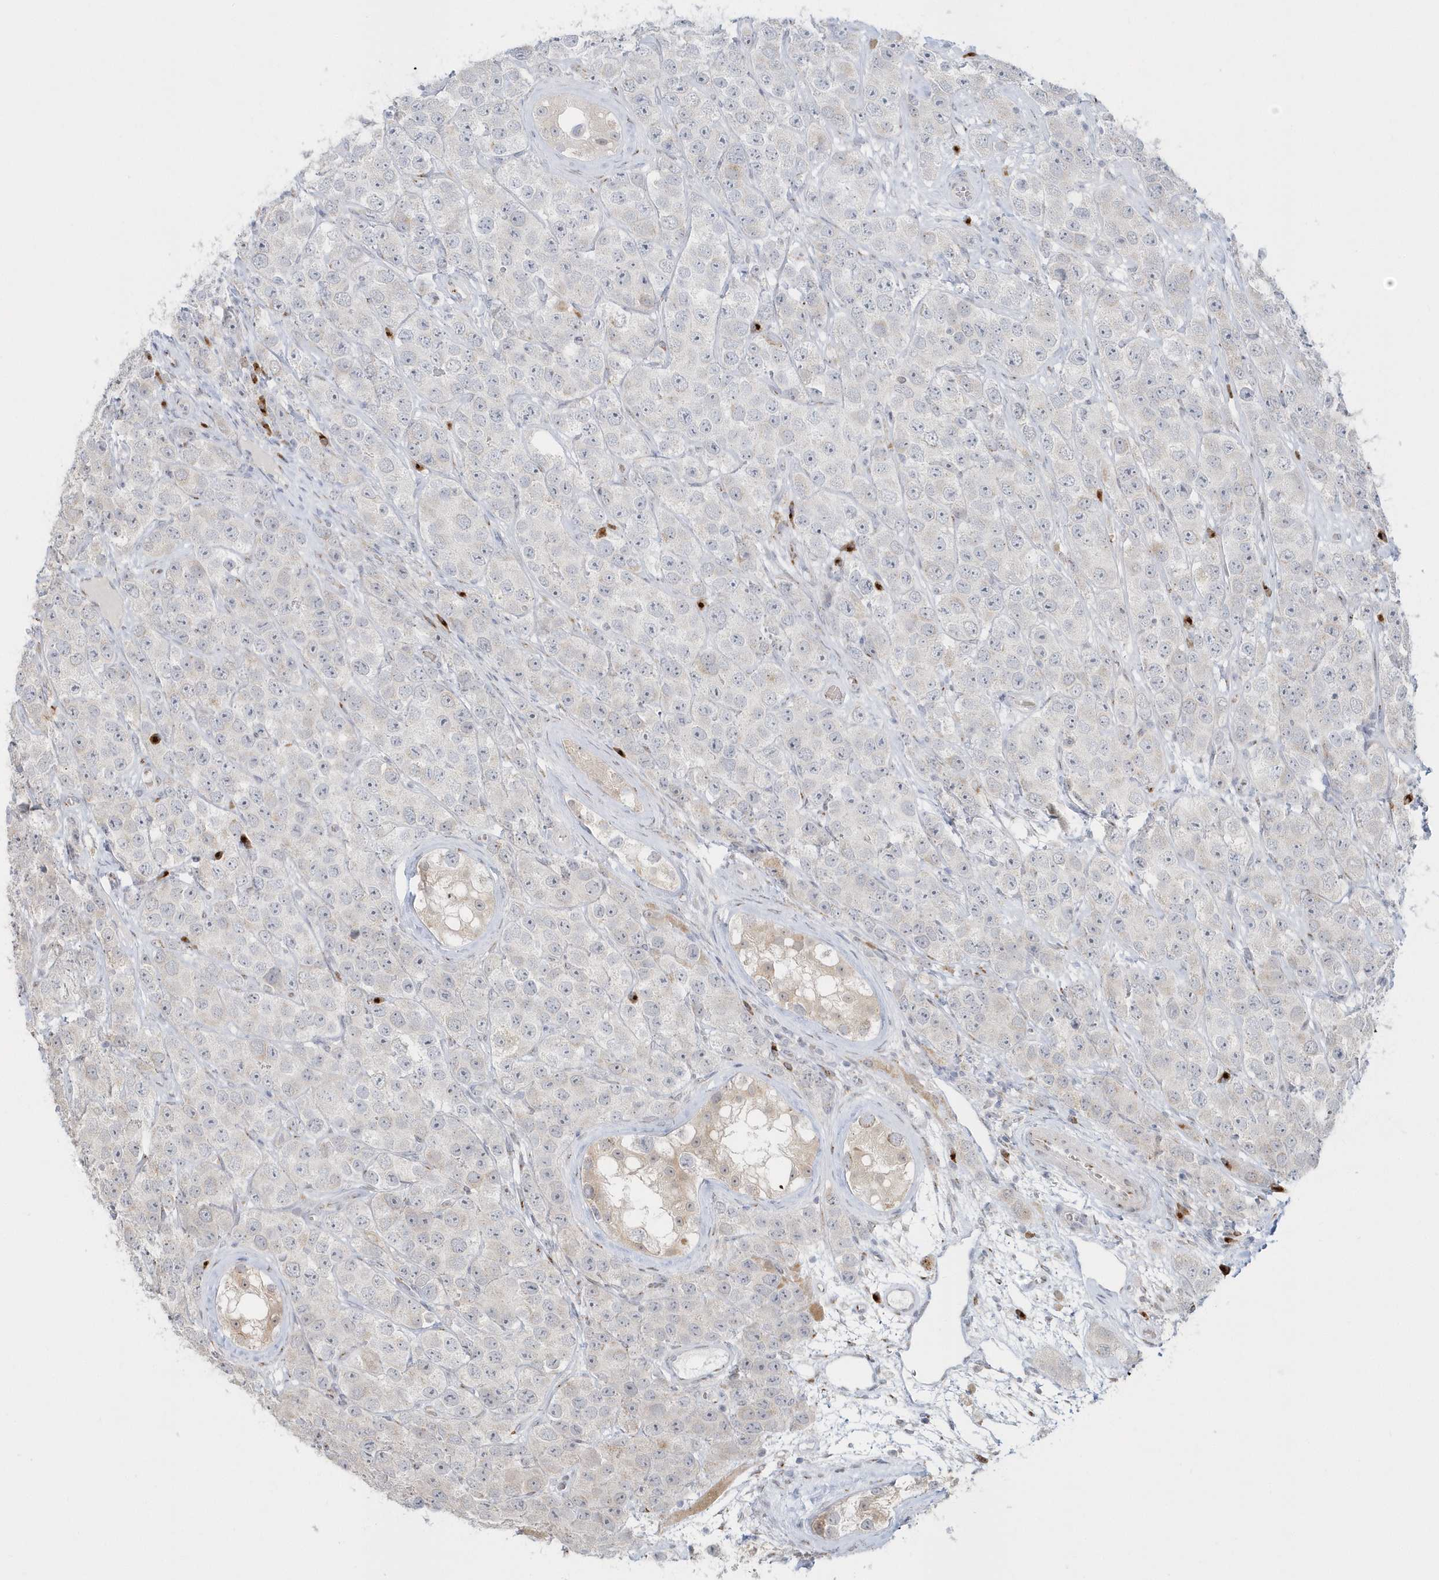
{"staining": {"intensity": "negative", "quantity": "none", "location": "none"}, "tissue": "testis cancer", "cell_type": "Tumor cells", "image_type": "cancer", "snomed": [{"axis": "morphology", "description": "Seminoma, NOS"}, {"axis": "topography", "description": "Testis"}], "caption": "This photomicrograph is of seminoma (testis) stained with IHC to label a protein in brown with the nuclei are counter-stained blue. There is no expression in tumor cells.", "gene": "DHFR", "patient": {"sex": "male", "age": 28}}